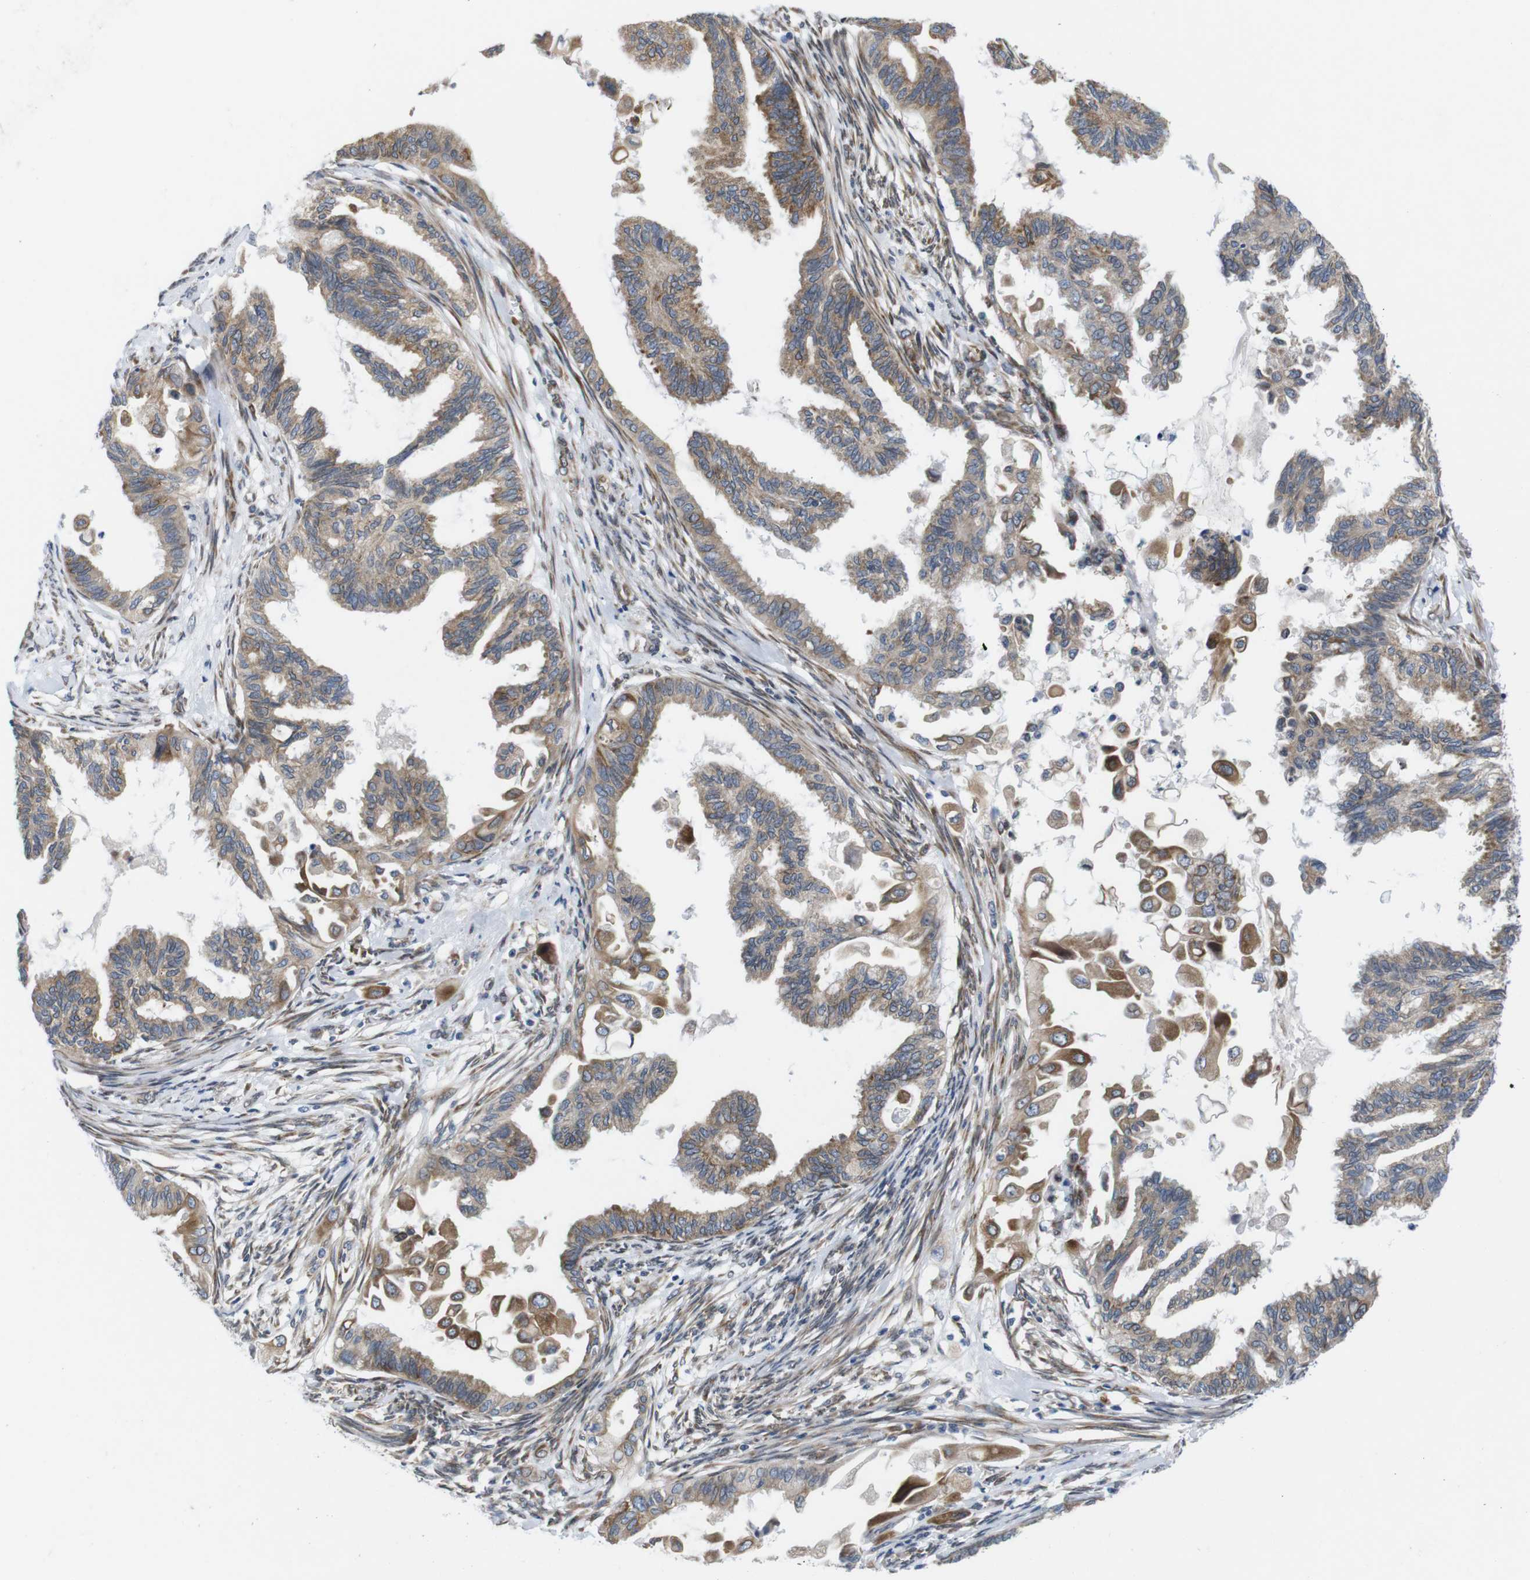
{"staining": {"intensity": "moderate", "quantity": ">75%", "location": "cytoplasmic/membranous"}, "tissue": "cervical cancer", "cell_type": "Tumor cells", "image_type": "cancer", "snomed": [{"axis": "morphology", "description": "Normal tissue, NOS"}, {"axis": "morphology", "description": "Adenocarcinoma, NOS"}, {"axis": "topography", "description": "Cervix"}, {"axis": "topography", "description": "Endometrium"}], "caption": "Immunohistochemical staining of cervical adenocarcinoma displays moderate cytoplasmic/membranous protein staining in approximately >75% of tumor cells.", "gene": "HACD3", "patient": {"sex": "female", "age": 86}}